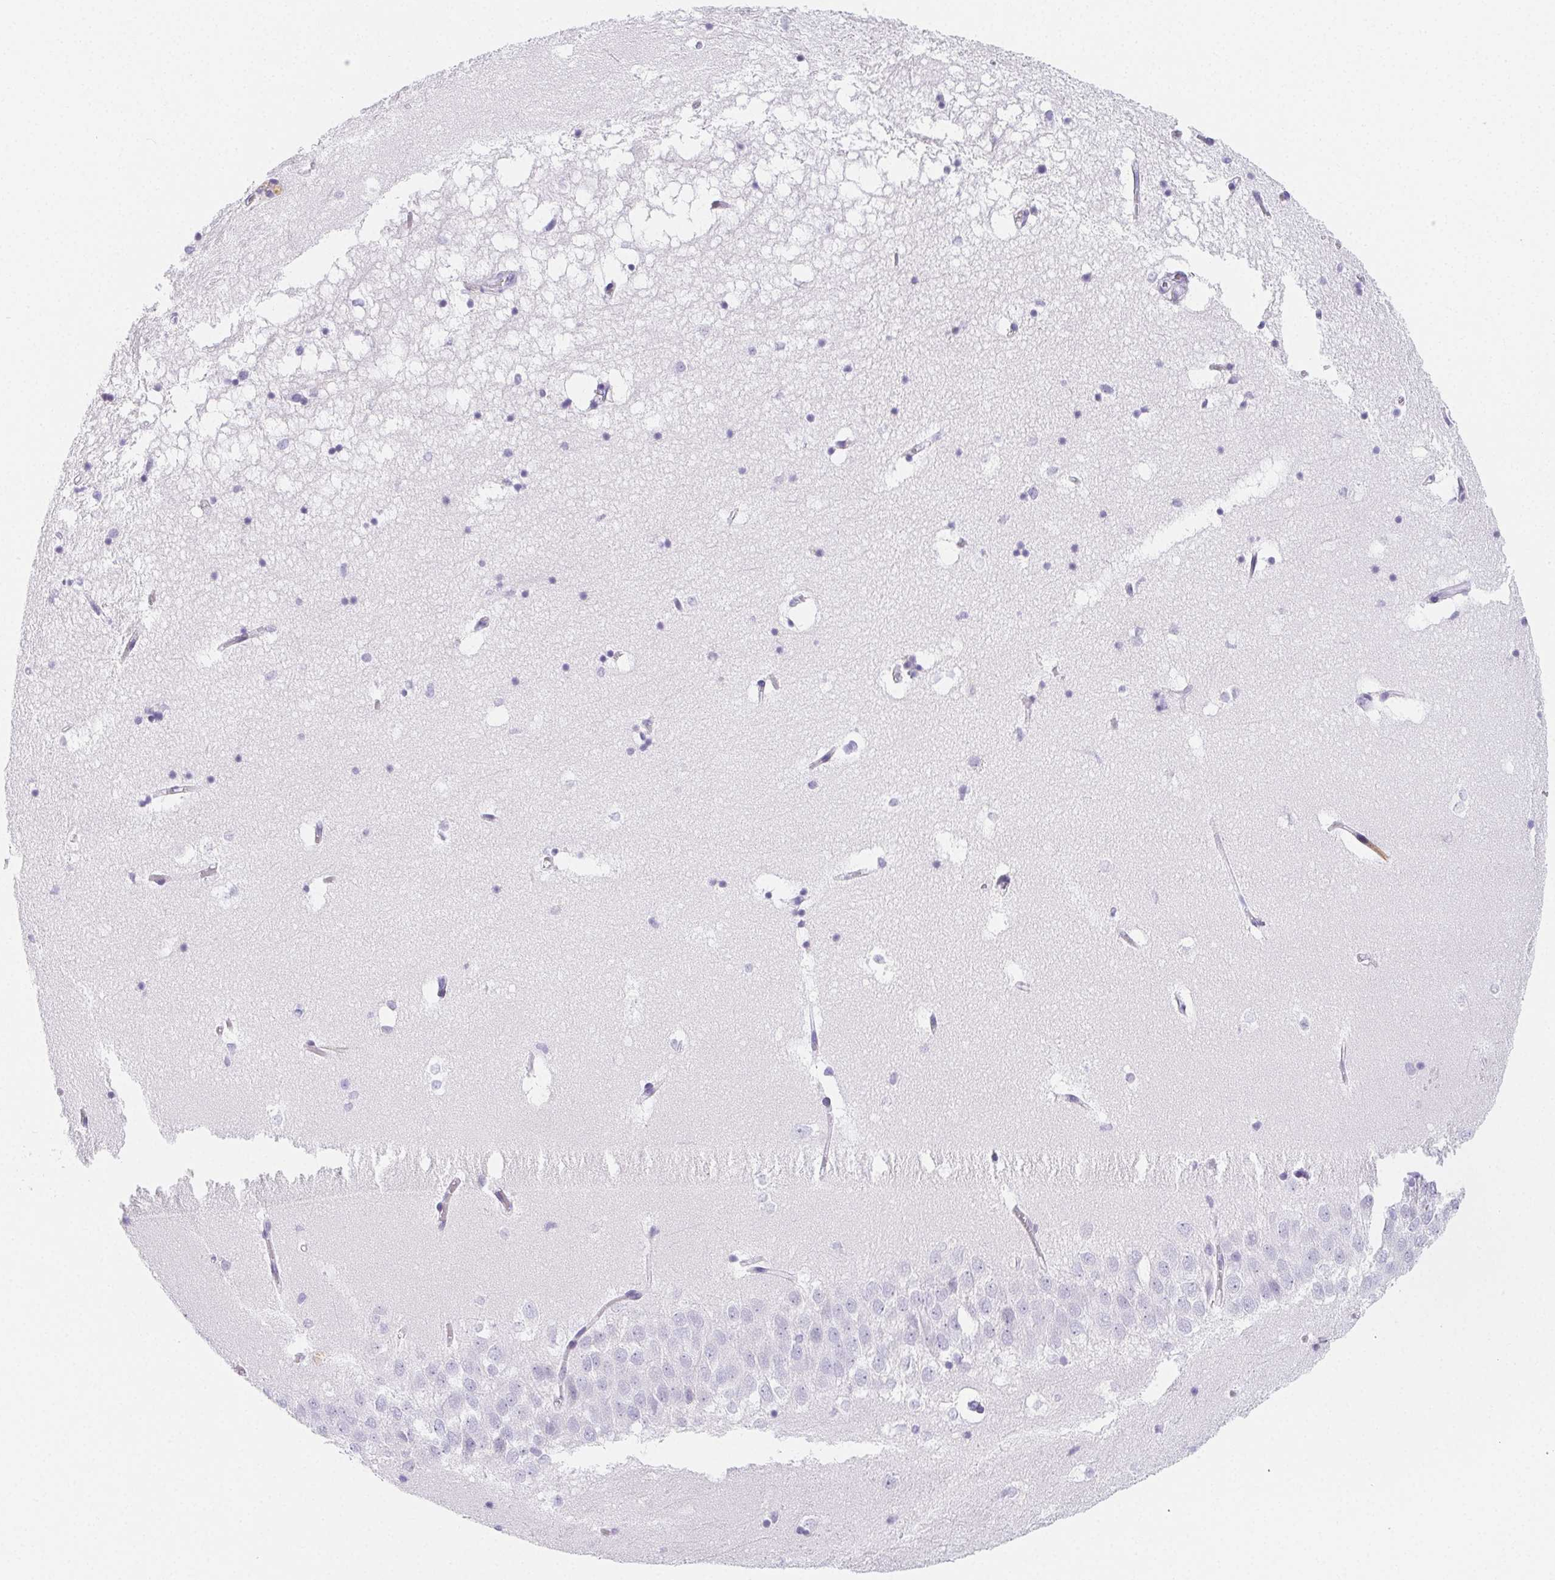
{"staining": {"intensity": "negative", "quantity": "none", "location": "none"}, "tissue": "hippocampus", "cell_type": "Glial cells", "image_type": "normal", "snomed": [{"axis": "morphology", "description": "Normal tissue, NOS"}, {"axis": "topography", "description": "Hippocampus"}], "caption": "A micrograph of hippocampus stained for a protein reveals no brown staining in glial cells. Brightfield microscopy of immunohistochemistry stained with DAB (brown) and hematoxylin (blue), captured at high magnification.", "gene": "ITIH2", "patient": {"sex": "male", "age": 58}}